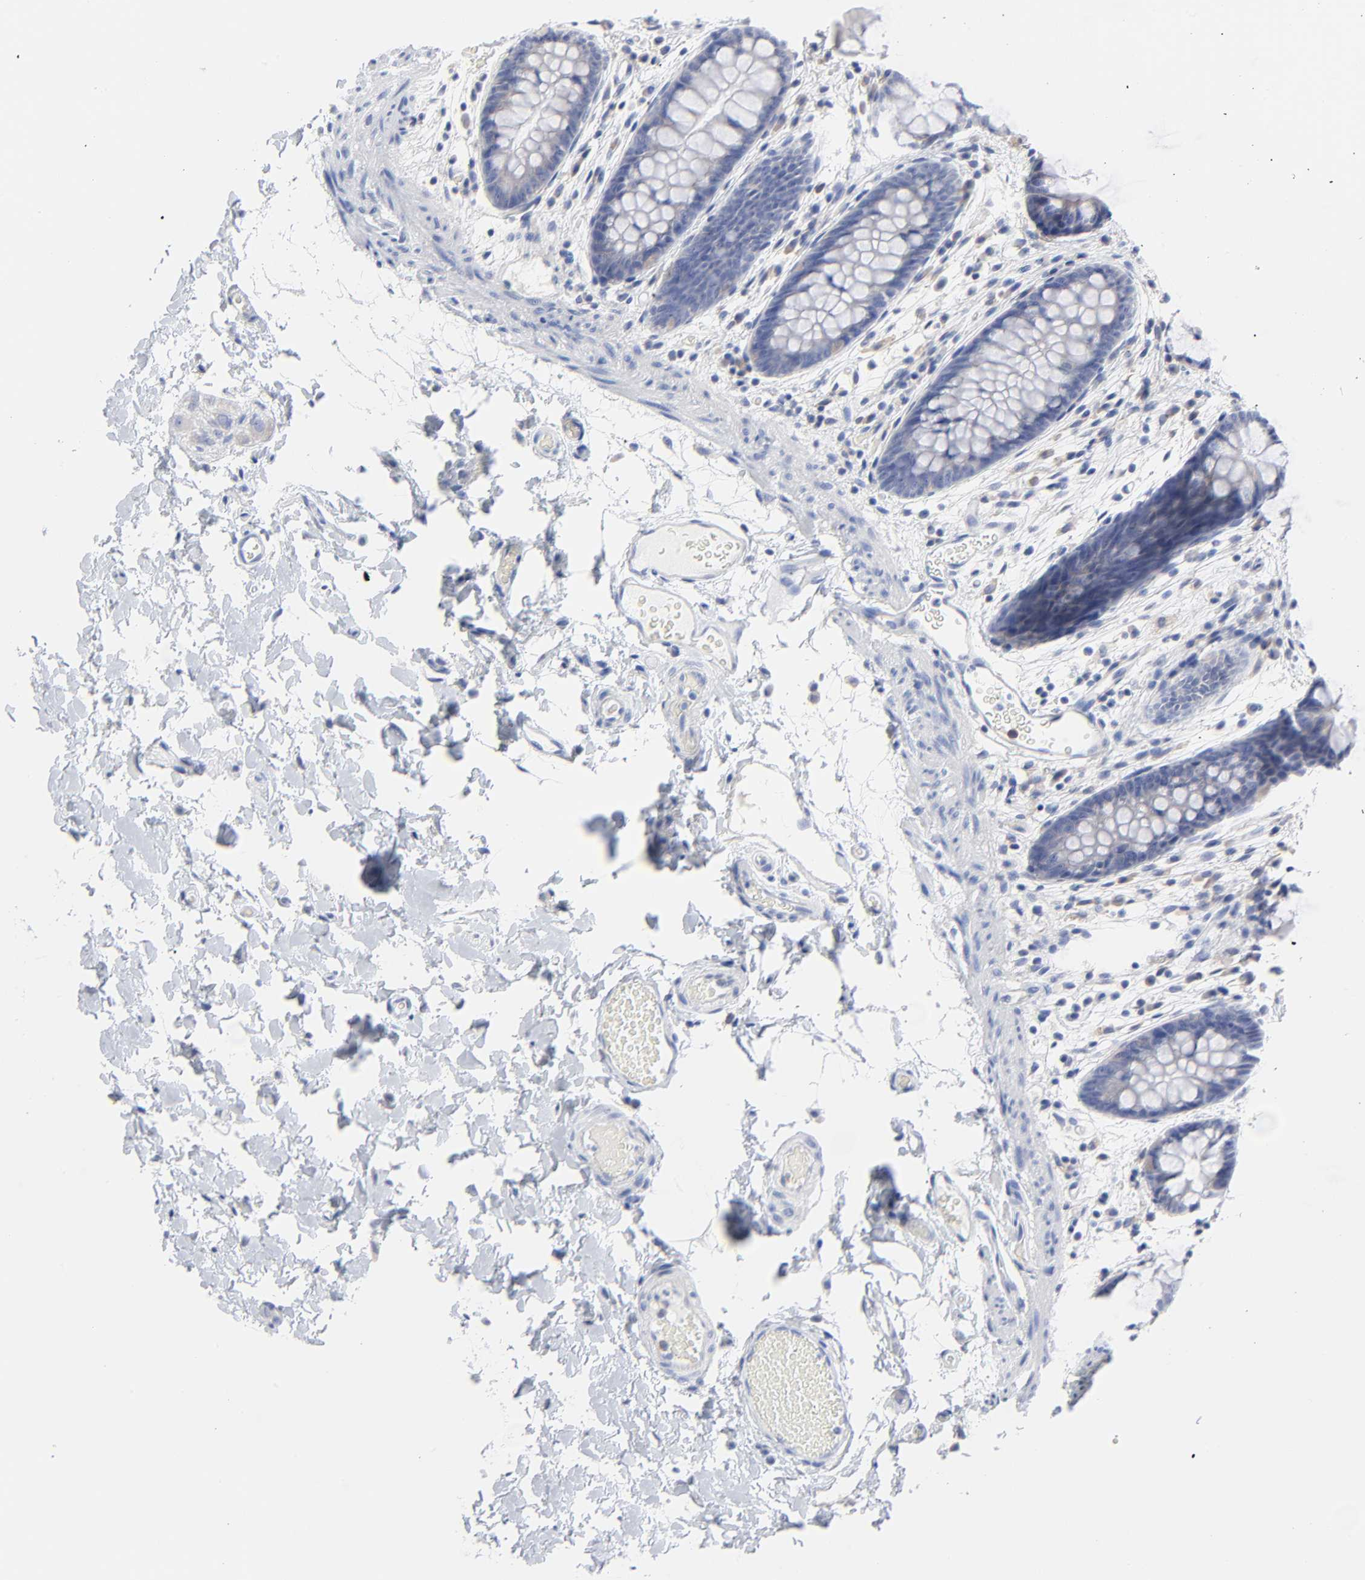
{"staining": {"intensity": "negative", "quantity": "none", "location": "none"}, "tissue": "colon", "cell_type": "Endothelial cells", "image_type": "normal", "snomed": [{"axis": "morphology", "description": "Normal tissue, NOS"}, {"axis": "topography", "description": "Smooth muscle"}, {"axis": "topography", "description": "Colon"}], "caption": "A histopathology image of colon stained for a protein demonstrates no brown staining in endothelial cells. Nuclei are stained in blue.", "gene": "STAT2", "patient": {"sex": "male", "age": 67}}